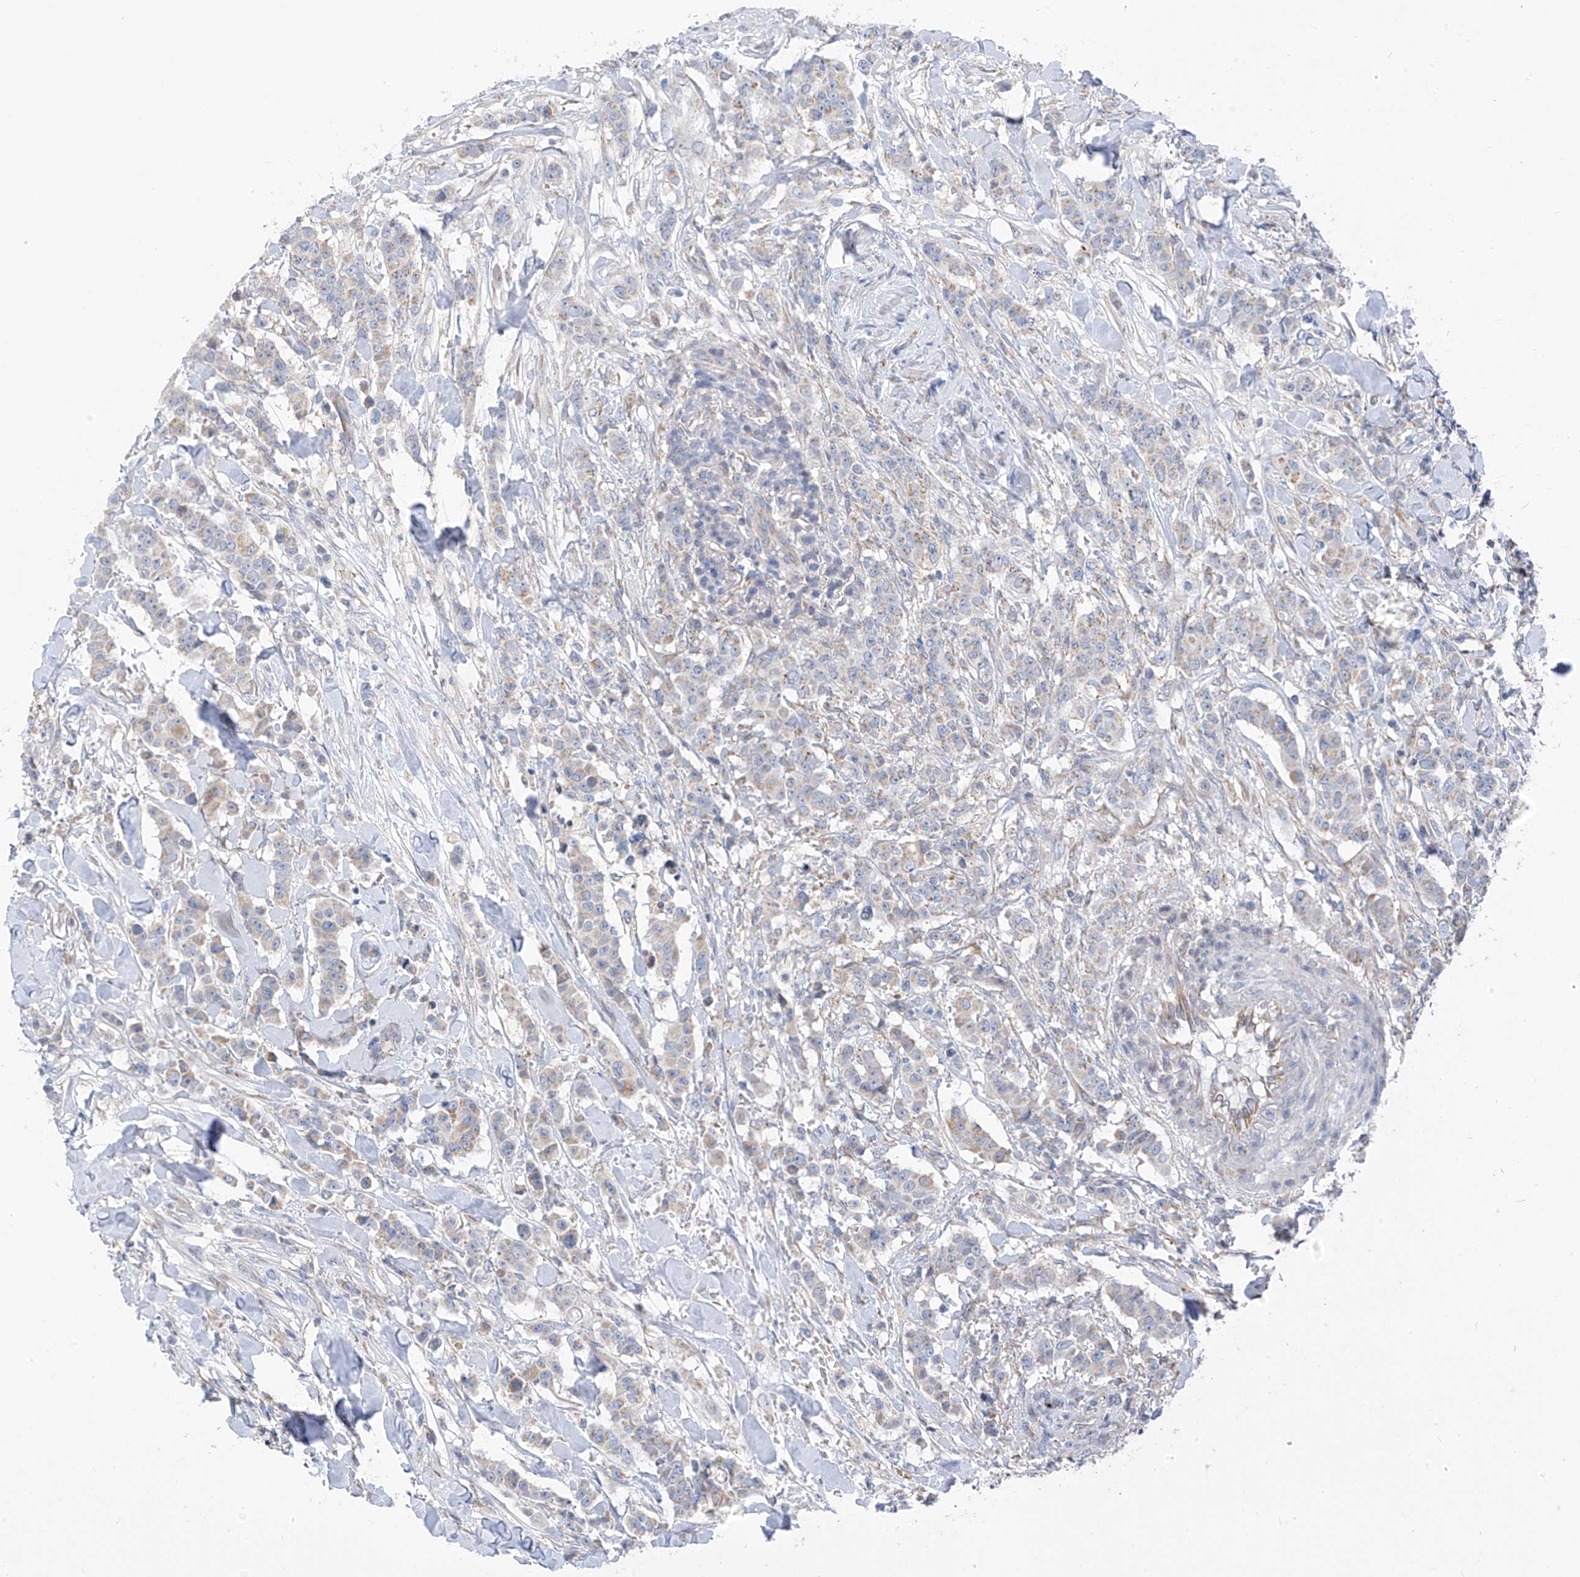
{"staining": {"intensity": "negative", "quantity": "none", "location": "none"}, "tissue": "breast cancer", "cell_type": "Tumor cells", "image_type": "cancer", "snomed": [{"axis": "morphology", "description": "Duct carcinoma"}, {"axis": "topography", "description": "Breast"}], "caption": "Immunohistochemistry of infiltrating ductal carcinoma (breast) demonstrates no expression in tumor cells.", "gene": "EOMES", "patient": {"sex": "female", "age": 40}}